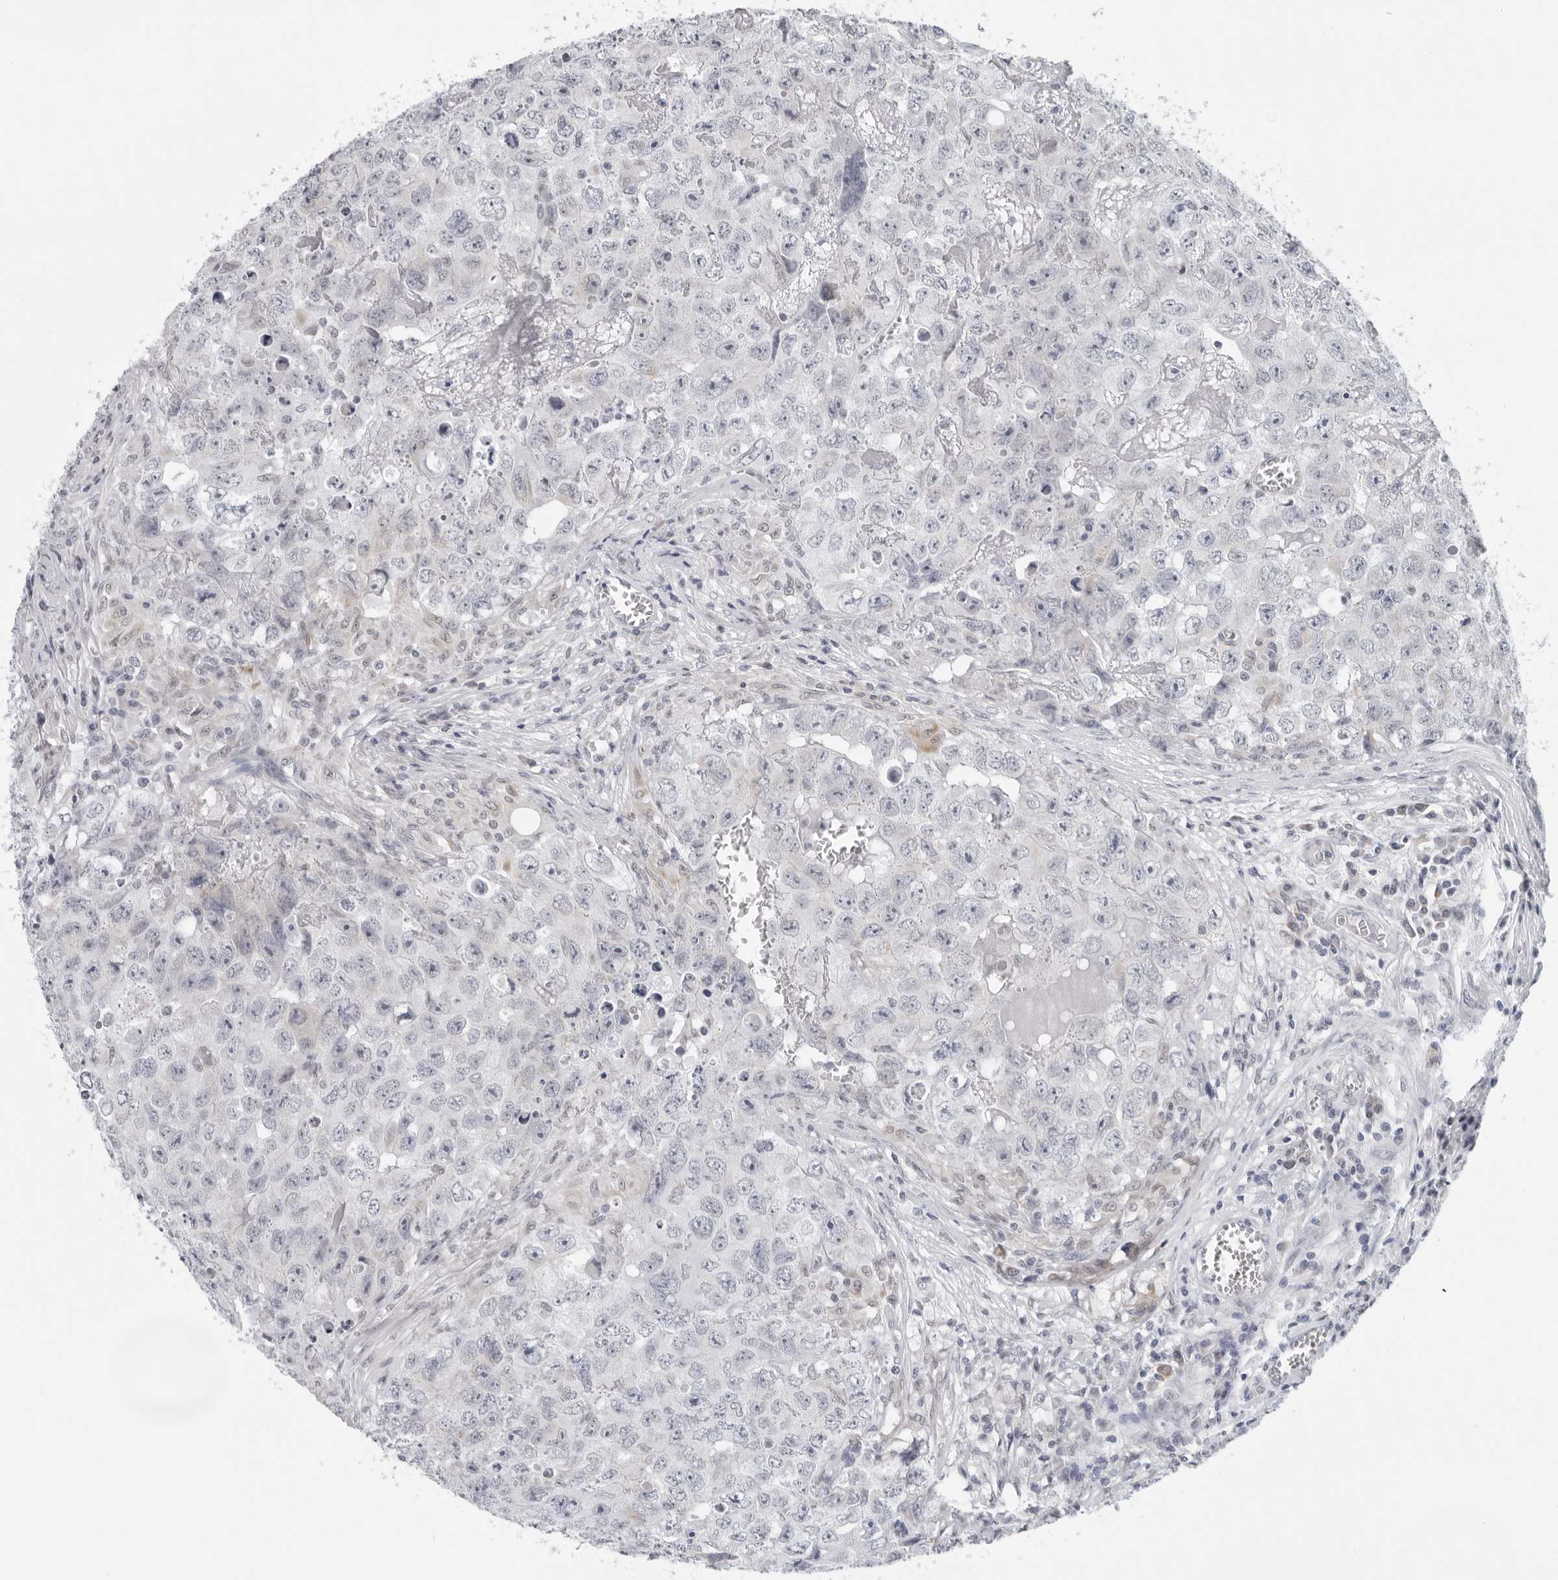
{"staining": {"intensity": "negative", "quantity": "none", "location": "none"}, "tissue": "testis cancer", "cell_type": "Tumor cells", "image_type": "cancer", "snomed": [{"axis": "morphology", "description": "Seminoma, NOS"}, {"axis": "morphology", "description": "Carcinoma, Embryonal, NOS"}, {"axis": "topography", "description": "Testis"}], "caption": "Testis cancer was stained to show a protein in brown. There is no significant staining in tumor cells.", "gene": "CPT2", "patient": {"sex": "male", "age": 43}}